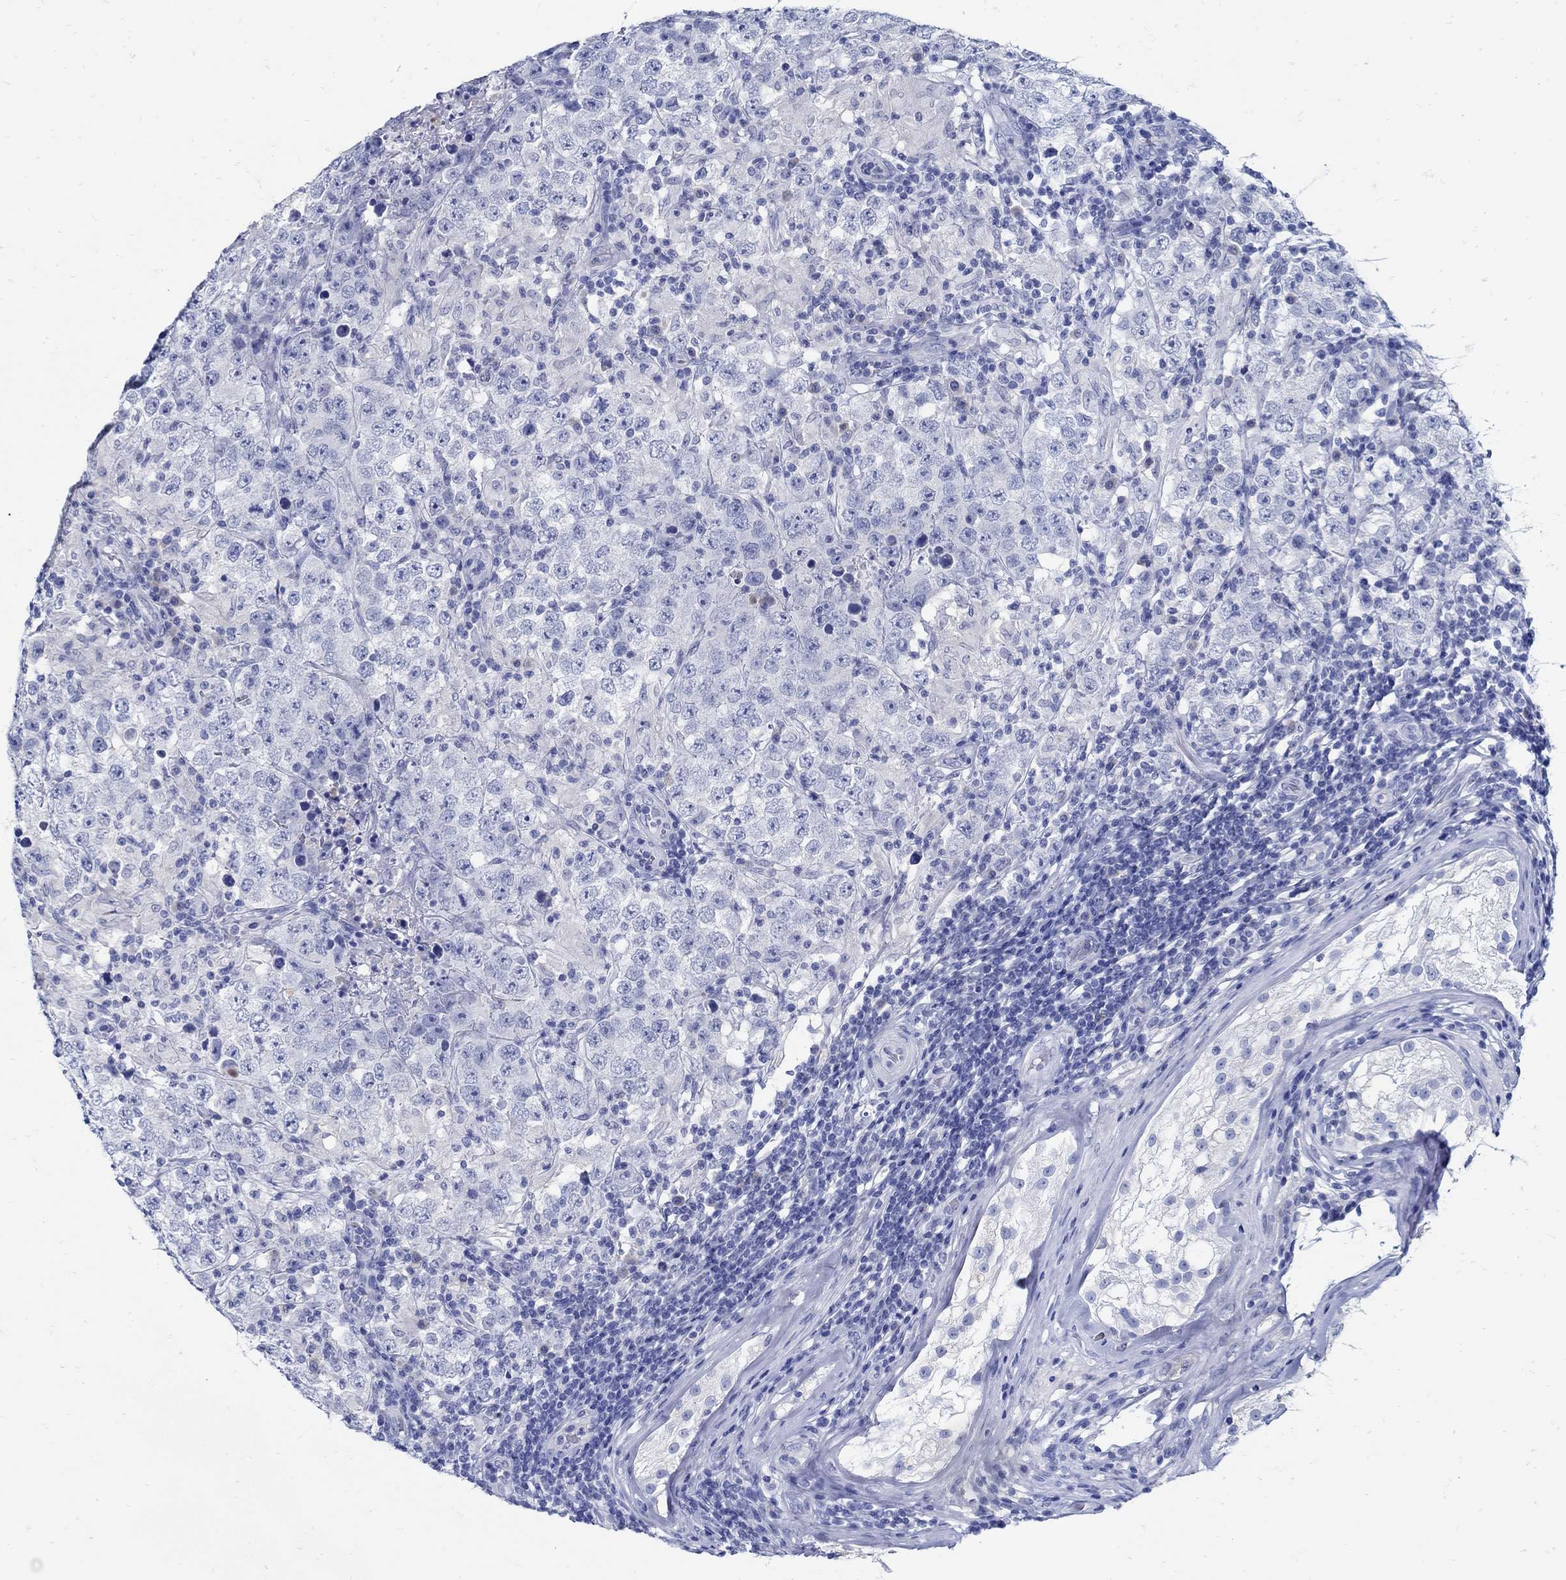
{"staining": {"intensity": "negative", "quantity": "none", "location": "none"}, "tissue": "testis cancer", "cell_type": "Tumor cells", "image_type": "cancer", "snomed": [{"axis": "morphology", "description": "Seminoma, NOS"}, {"axis": "morphology", "description": "Carcinoma, Embryonal, NOS"}, {"axis": "topography", "description": "Testis"}], "caption": "Testis cancer (seminoma) was stained to show a protein in brown. There is no significant expression in tumor cells.", "gene": "PAX9", "patient": {"sex": "male", "age": 41}}